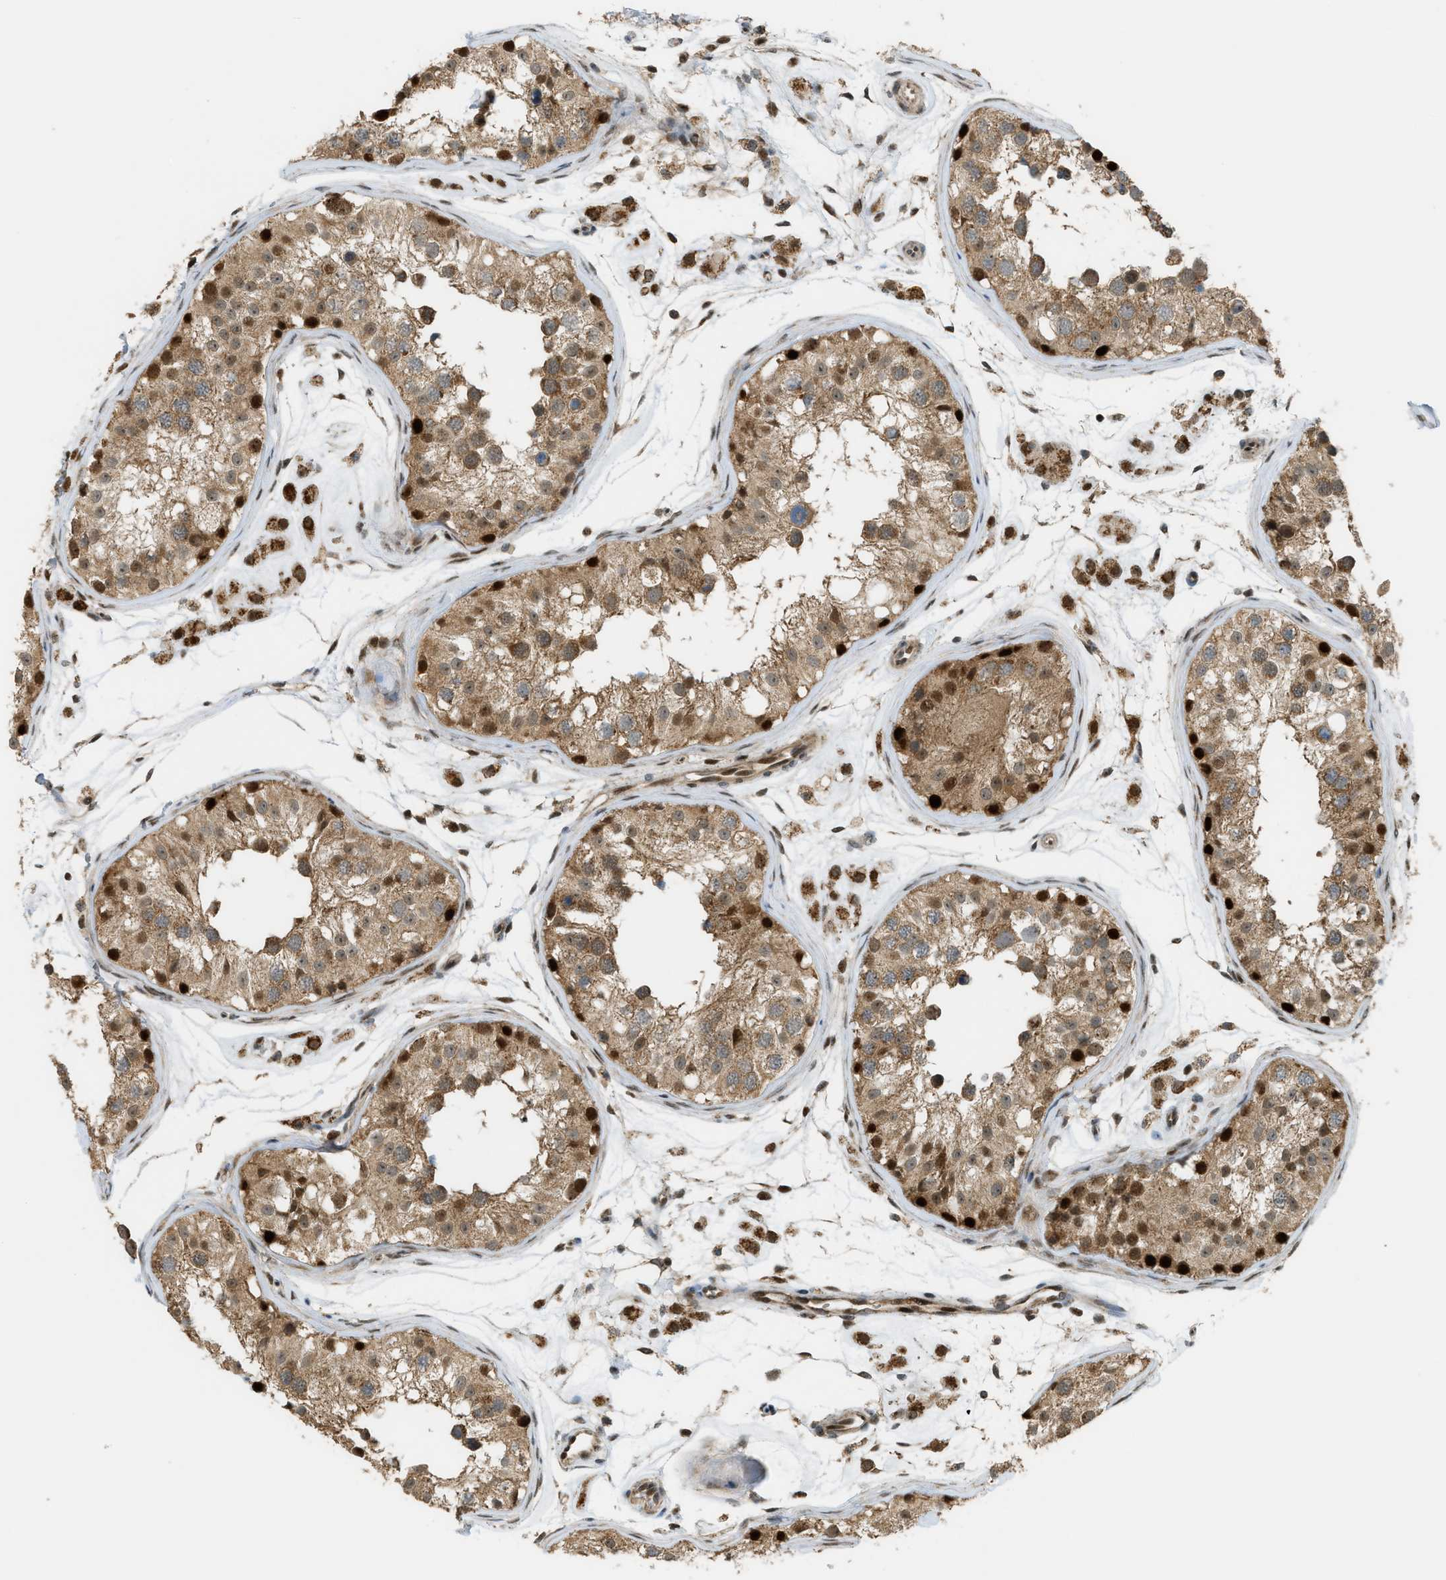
{"staining": {"intensity": "strong", "quantity": ">75%", "location": "cytoplasmic/membranous,nuclear"}, "tissue": "testis", "cell_type": "Cells in seminiferous ducts", "image_type": "normal", "snomed": [{"axis": "morphology", "description": "Normal tissue, NOS"}, {"axis": "morphology", "description": "Adenocarcinoma, metastatic, NOS"}, {"axis": "topography", "description": "Testis"}], "caption": "About >75% of cells in seminiferous ducts in normal testis reveal strong cytoplasmic/membranous,nuclear protein positivity as visualized by brown immunohistochemical staining.", "gene": "CCDC186", "patient": {"sex": "male", "age": 26}}